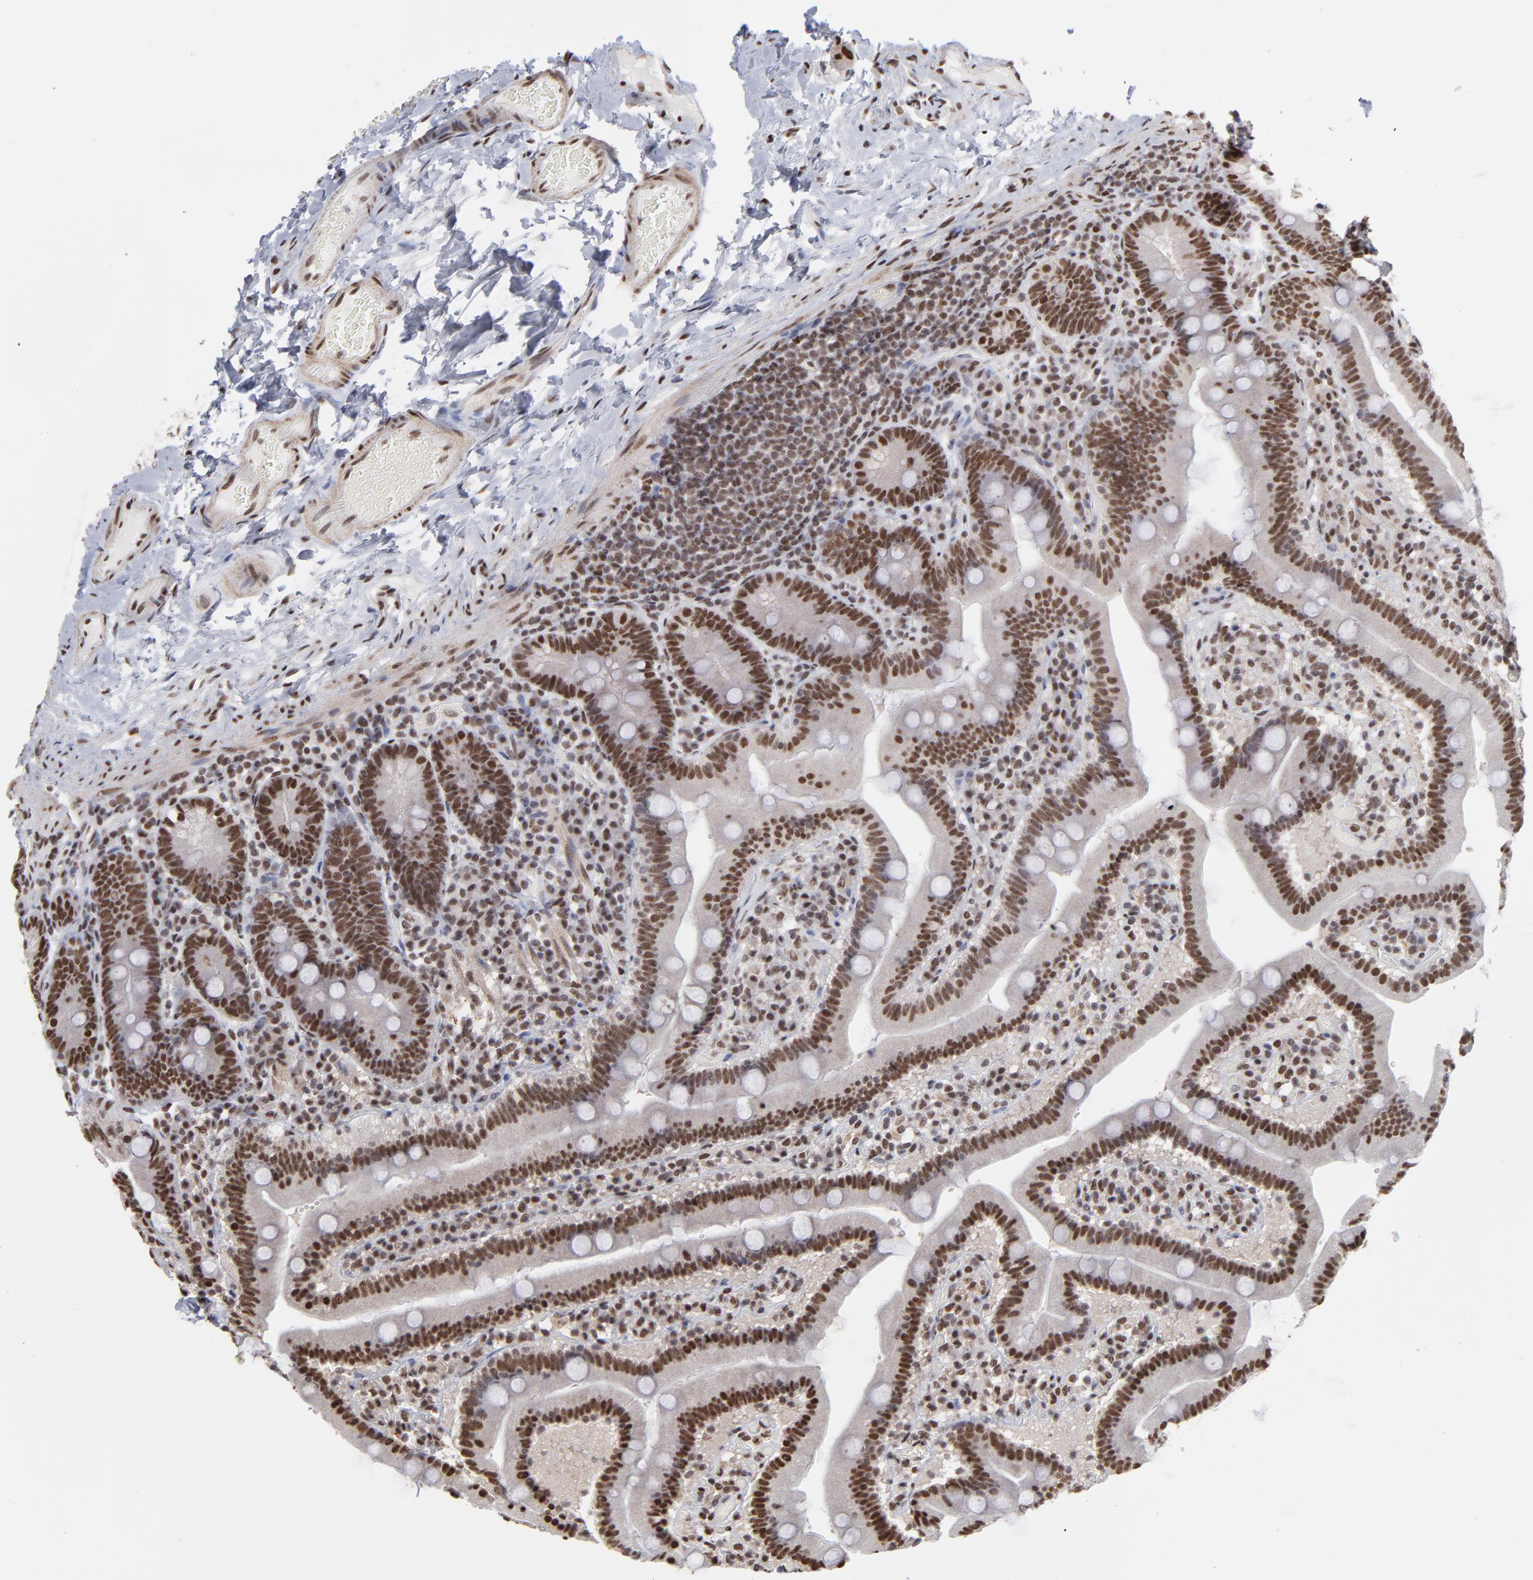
{"staining": {"intensity": "strong", "quantity": ">75%", "location": "nuclear"}, "tissue": "duodenum", "cell_type": "Glandular cells", "image_type": "normal", "snomed": [{"axis": "morphology", "description": "Normal tissue, NOS"}, {"axis": "topography", "description": "Duodenum"}], "caption": "Immunohistochemistry (IHC) image of unremarkable duodenum: duodenum stained using immunohistochemistry demonstrates high levels of strong protein expression localized specifically in the nuclear of glandular cells, appearing as a nuclear brown color.", "gene": "ZNF3", "patient": {"sex": "male", "age": 66}}